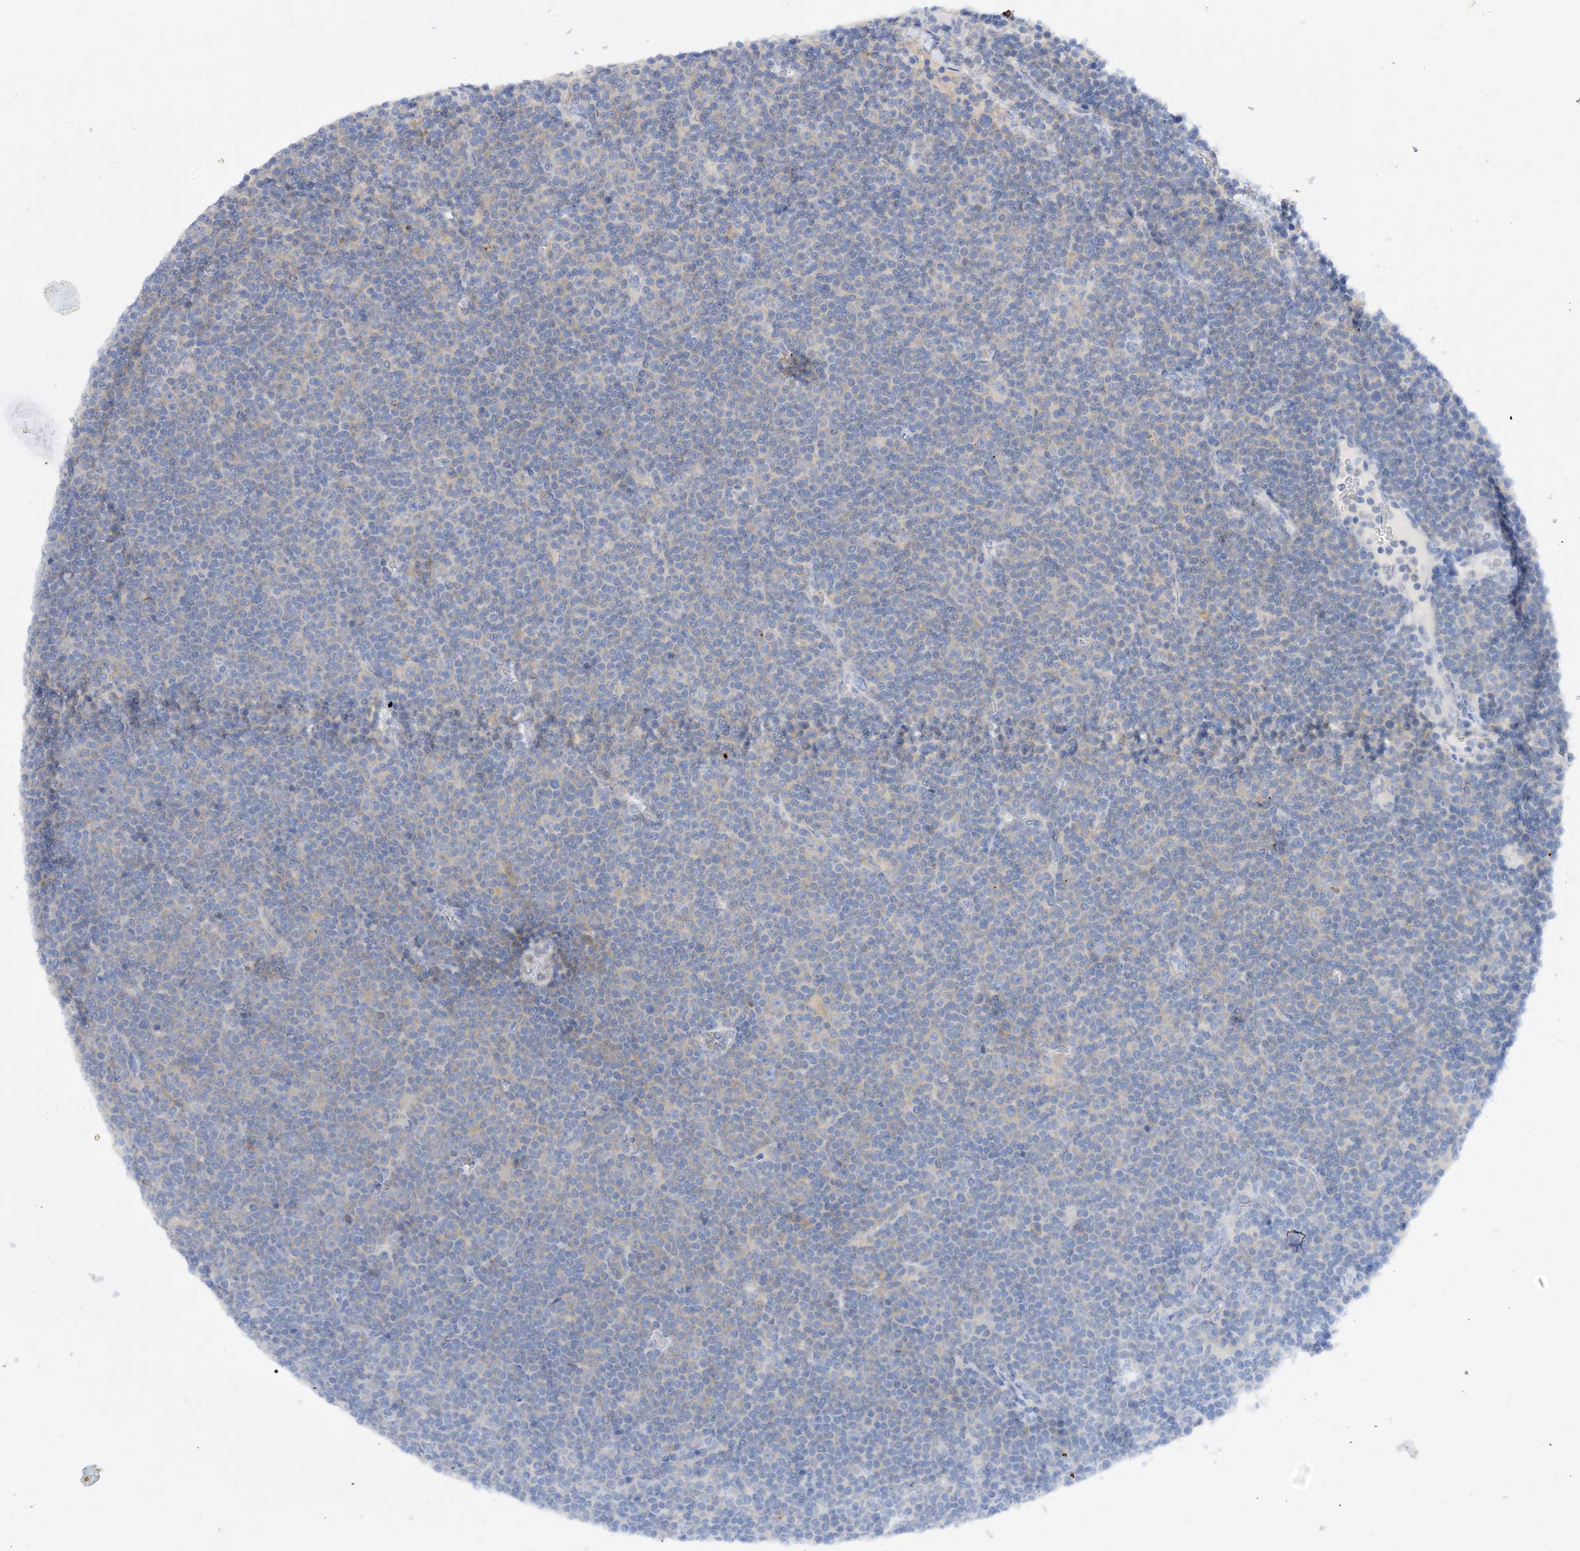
{"staining": {"intensity": "negative", "quantity": "none", "location": "none"}, "tissue": "lymphoma", "cell_type": "Tumor cells", "image_type": "cancer", "snomed": [{"axis": "morphology", "description": "Malignant lymphoma, non-Hodgkin's type, Low grade"}, {"axis": "topography", "description": "Lymph node"}], "caption": "DAB (3,3'-diaminobenzidine) immunohistochemical staining of low-grade malignant lymphoma, non-Hodgkin's type reveals no significant staining in tumor cells. Brightfield microscopy of immunohistochemistry stained with DAB (3,3'-diaminobenzidine) (brown) and hematoxylin (blue), captured at high magnification.", "gene": "ARV1", "patient": {"sex": "female", "age": 67}}